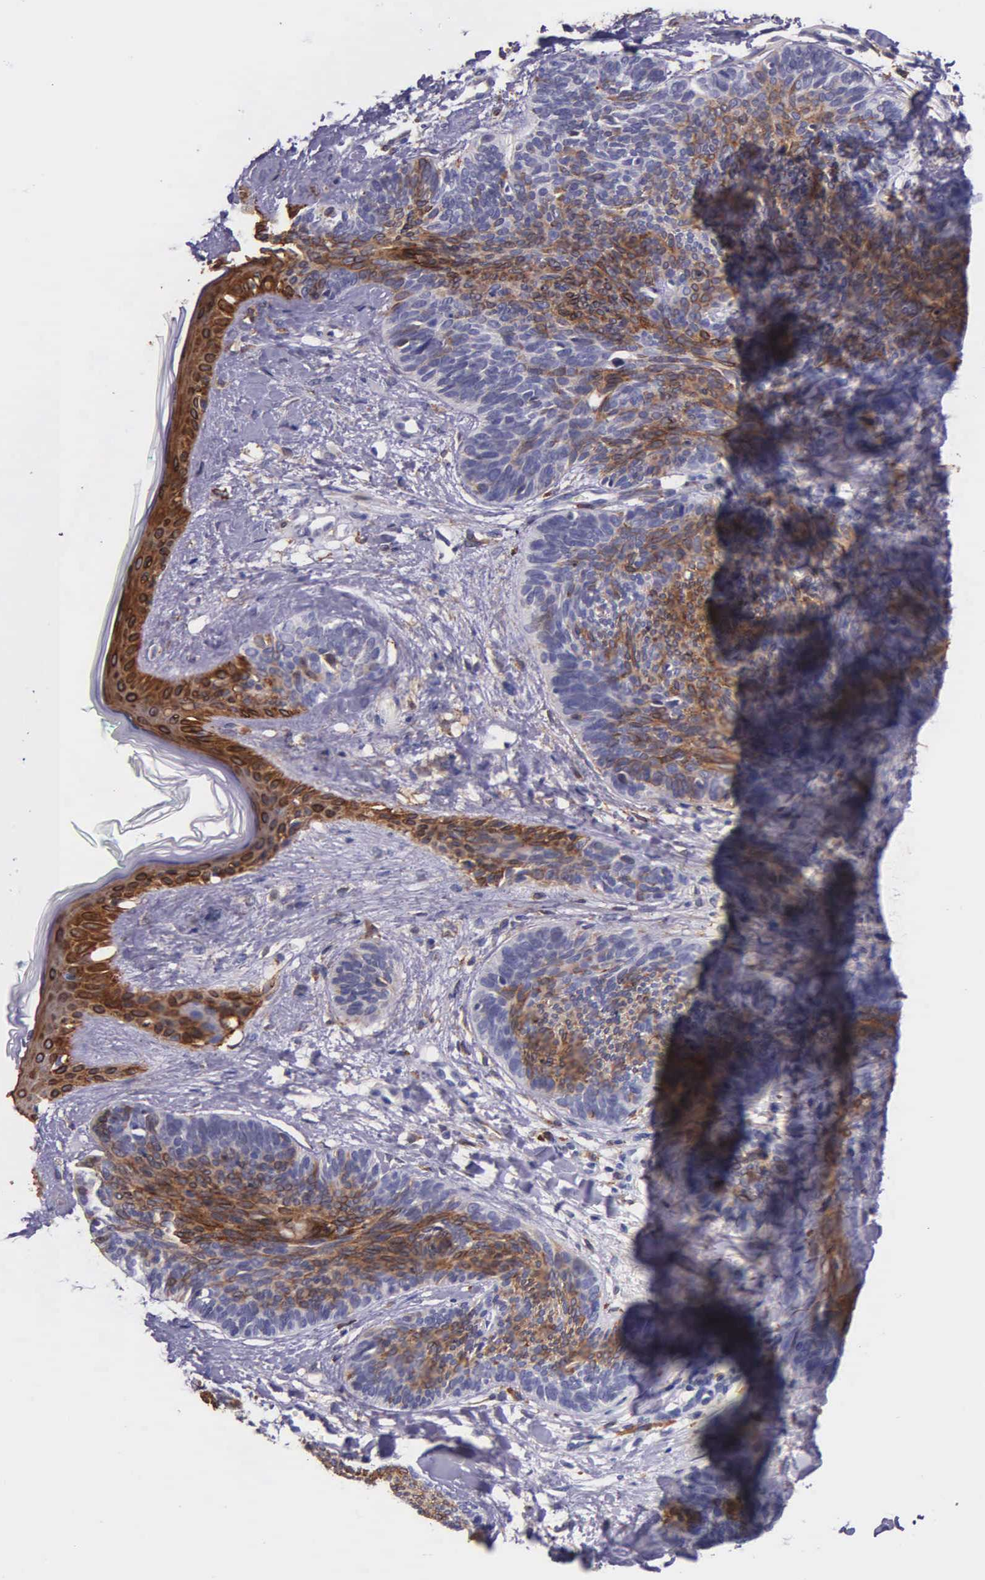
{"staining": {"intensity": "moderate", "quantity": "25%-75%", "location": "cytoplasmic/membranous"}, "tissue": "skin cancer", "cell_type": "Tumor cells", "image_type": "cancer", "snomed": [{"axis": "morphology", "description": "Basal cell carcinoma"}, {"axis": "topography", "description": "Skin"}], "caption": "The histopathology image exhibits a brown stain indicating the presence of a protein in the cytoplasmic/membranous of tumor cells in skin cancer (basal cell carcinoma).", "gene": "AHNAK2", "patient": {"sex": "female", "age": 81}}